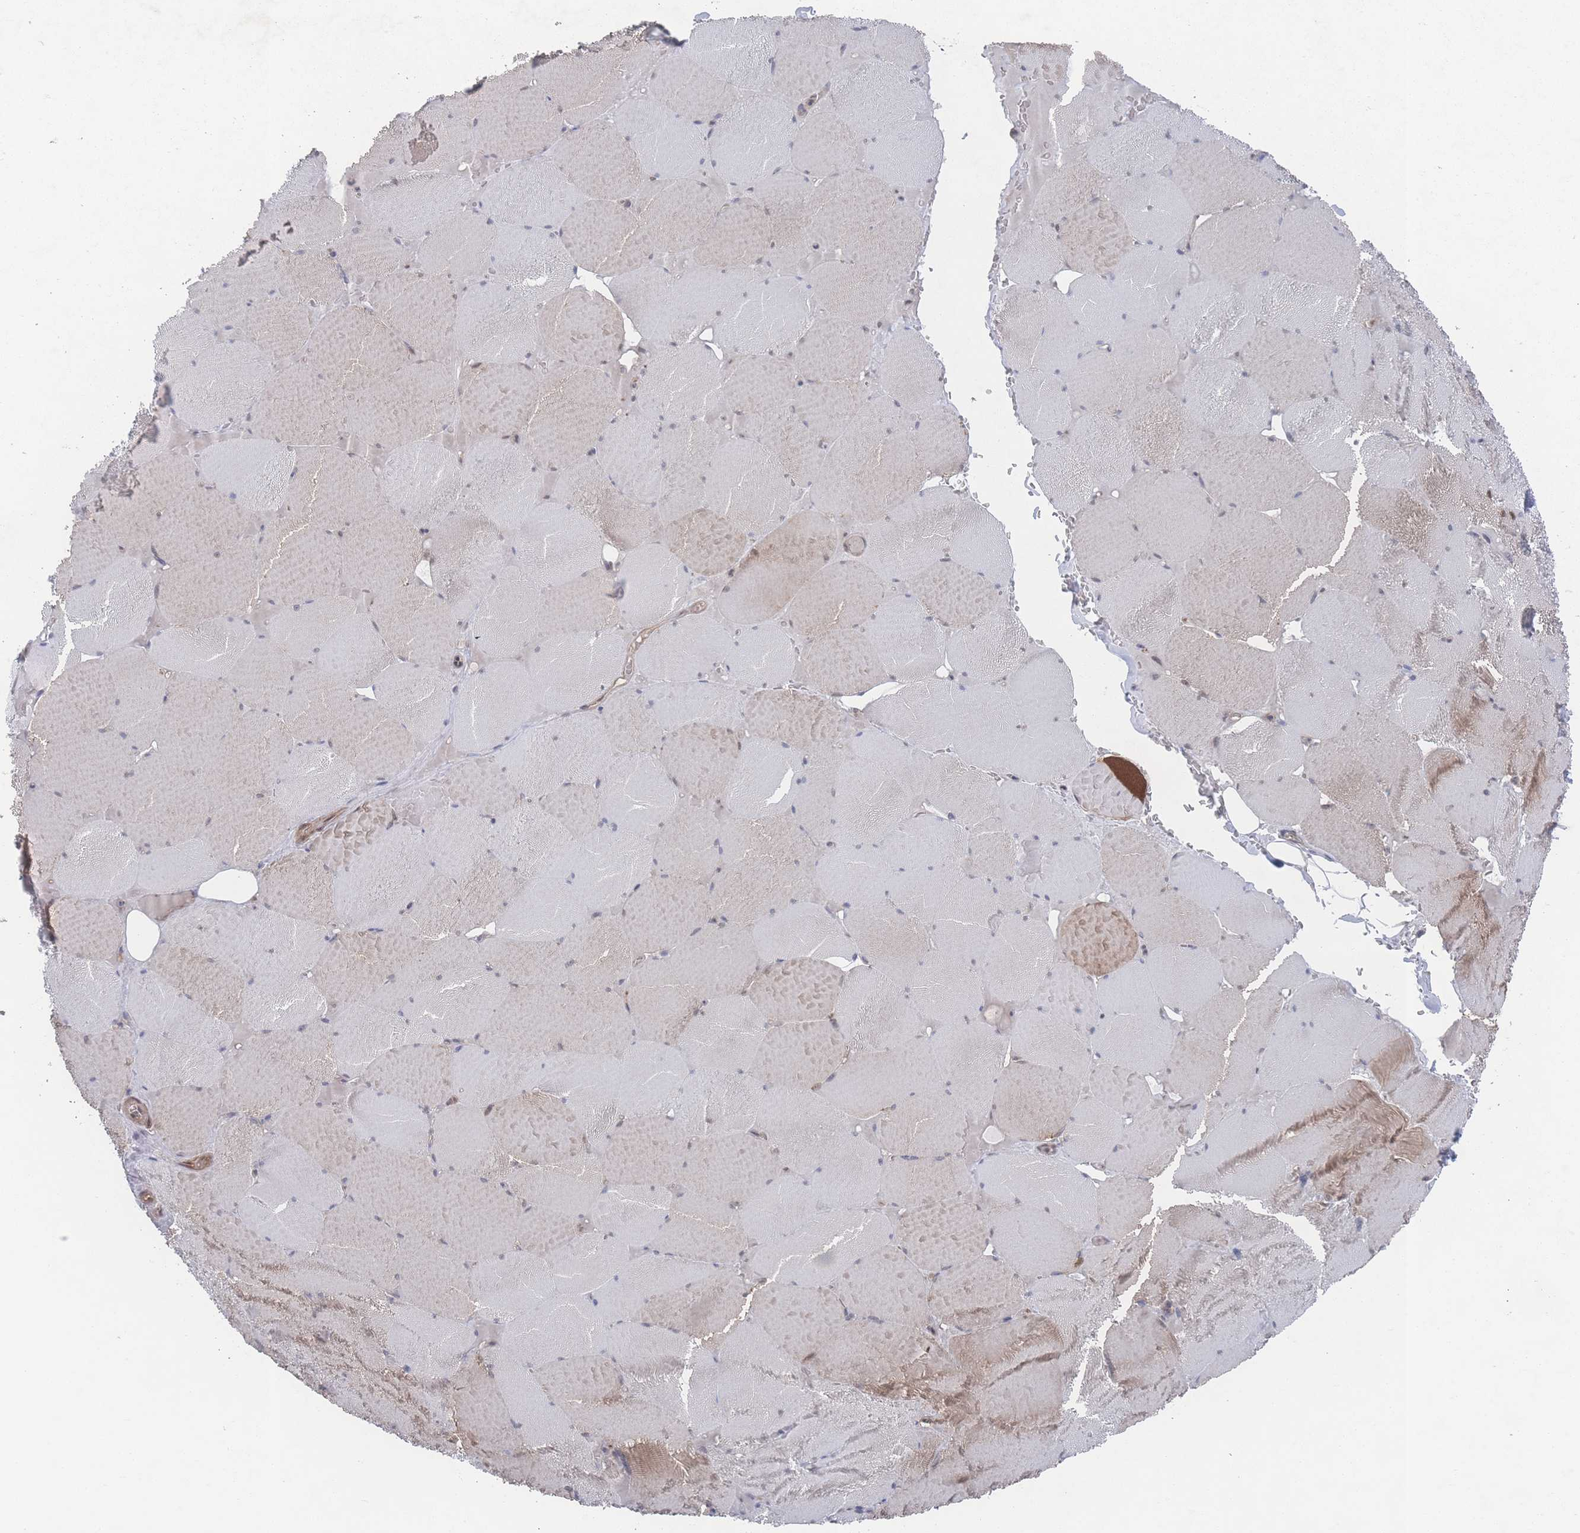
{"staining": {"intensity": "weak", "quantity": "<25%", "location": "cytoplasmic/membranous"}, "tissue": "skeletal muscle", "cell_type": "Myocytes", "image_type": "normal", "snomed": [{"axis": "morphology", "description": "Normal tissue, NOS"}, {"axis": "topography", "description": "Skeletal muscle"}, {"axis": "topography", "description": "Head-Neck"}], "caption": "Immunohistochemistry of normal human skeletal muscle exhibits no positivity in myocytes. (DAB immunohistochemistry, high magnification).", "gene": "PSMA1", "patient": {"sex": "male", "age": 66}}